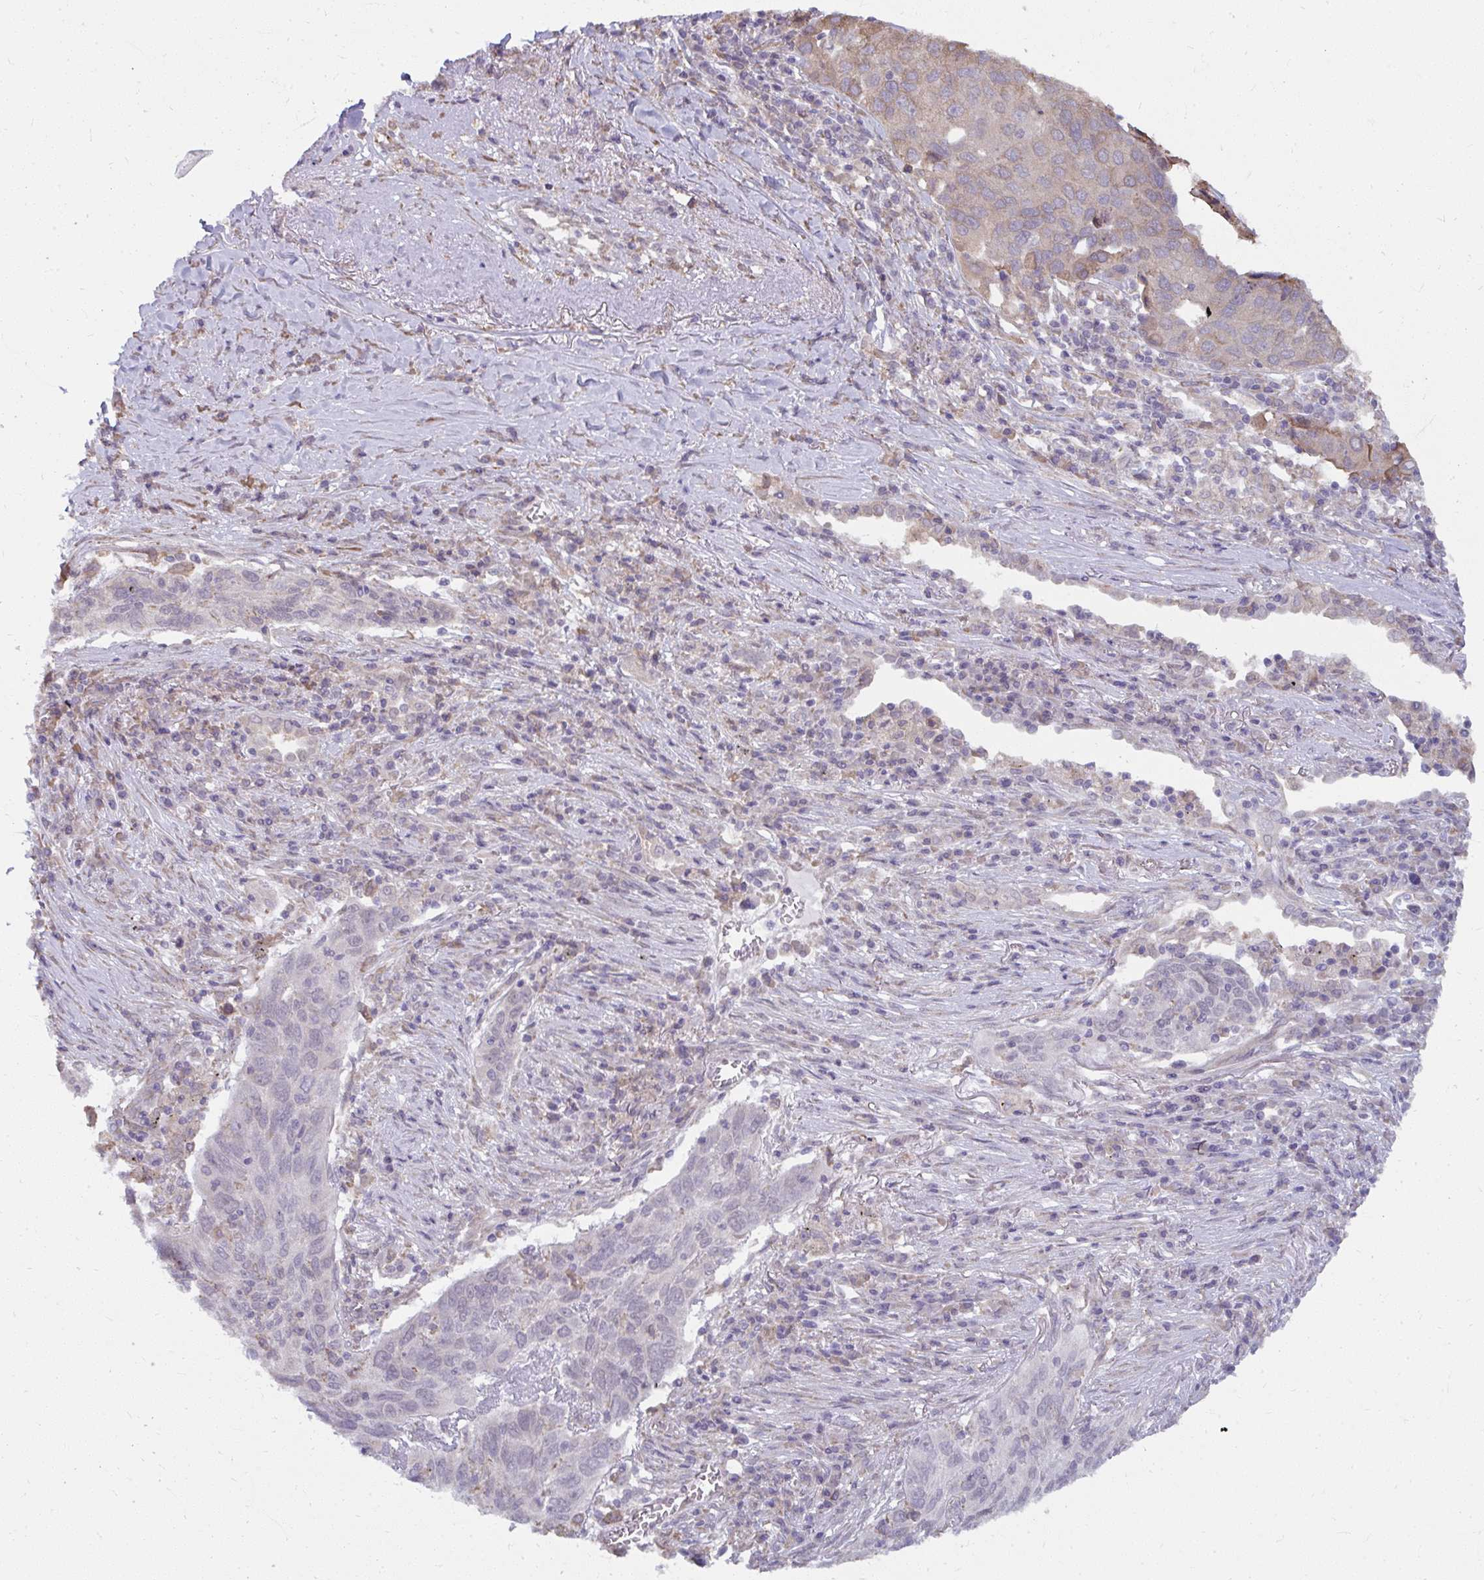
{"staining": {"intensity": "negative", "quantity": "none", "location": "none"}, "tissue": "lung cancer", "cell_type": "Tumor cells", "image_type": "cancer", "snomed": [{"axis": "morphology", "description": "Squamous cell carcinoma, NOS"}, {"axis": "topography", "description": "Lung"}], "caption": "Photomicrograph shows no significant protein staining in tumor cells of lung squamous cell carcinoma. (IHC, brightfield microscopy, high magnification).", "gene": "NMNAT1", "patient": {"sex": "female", "age": 66}}